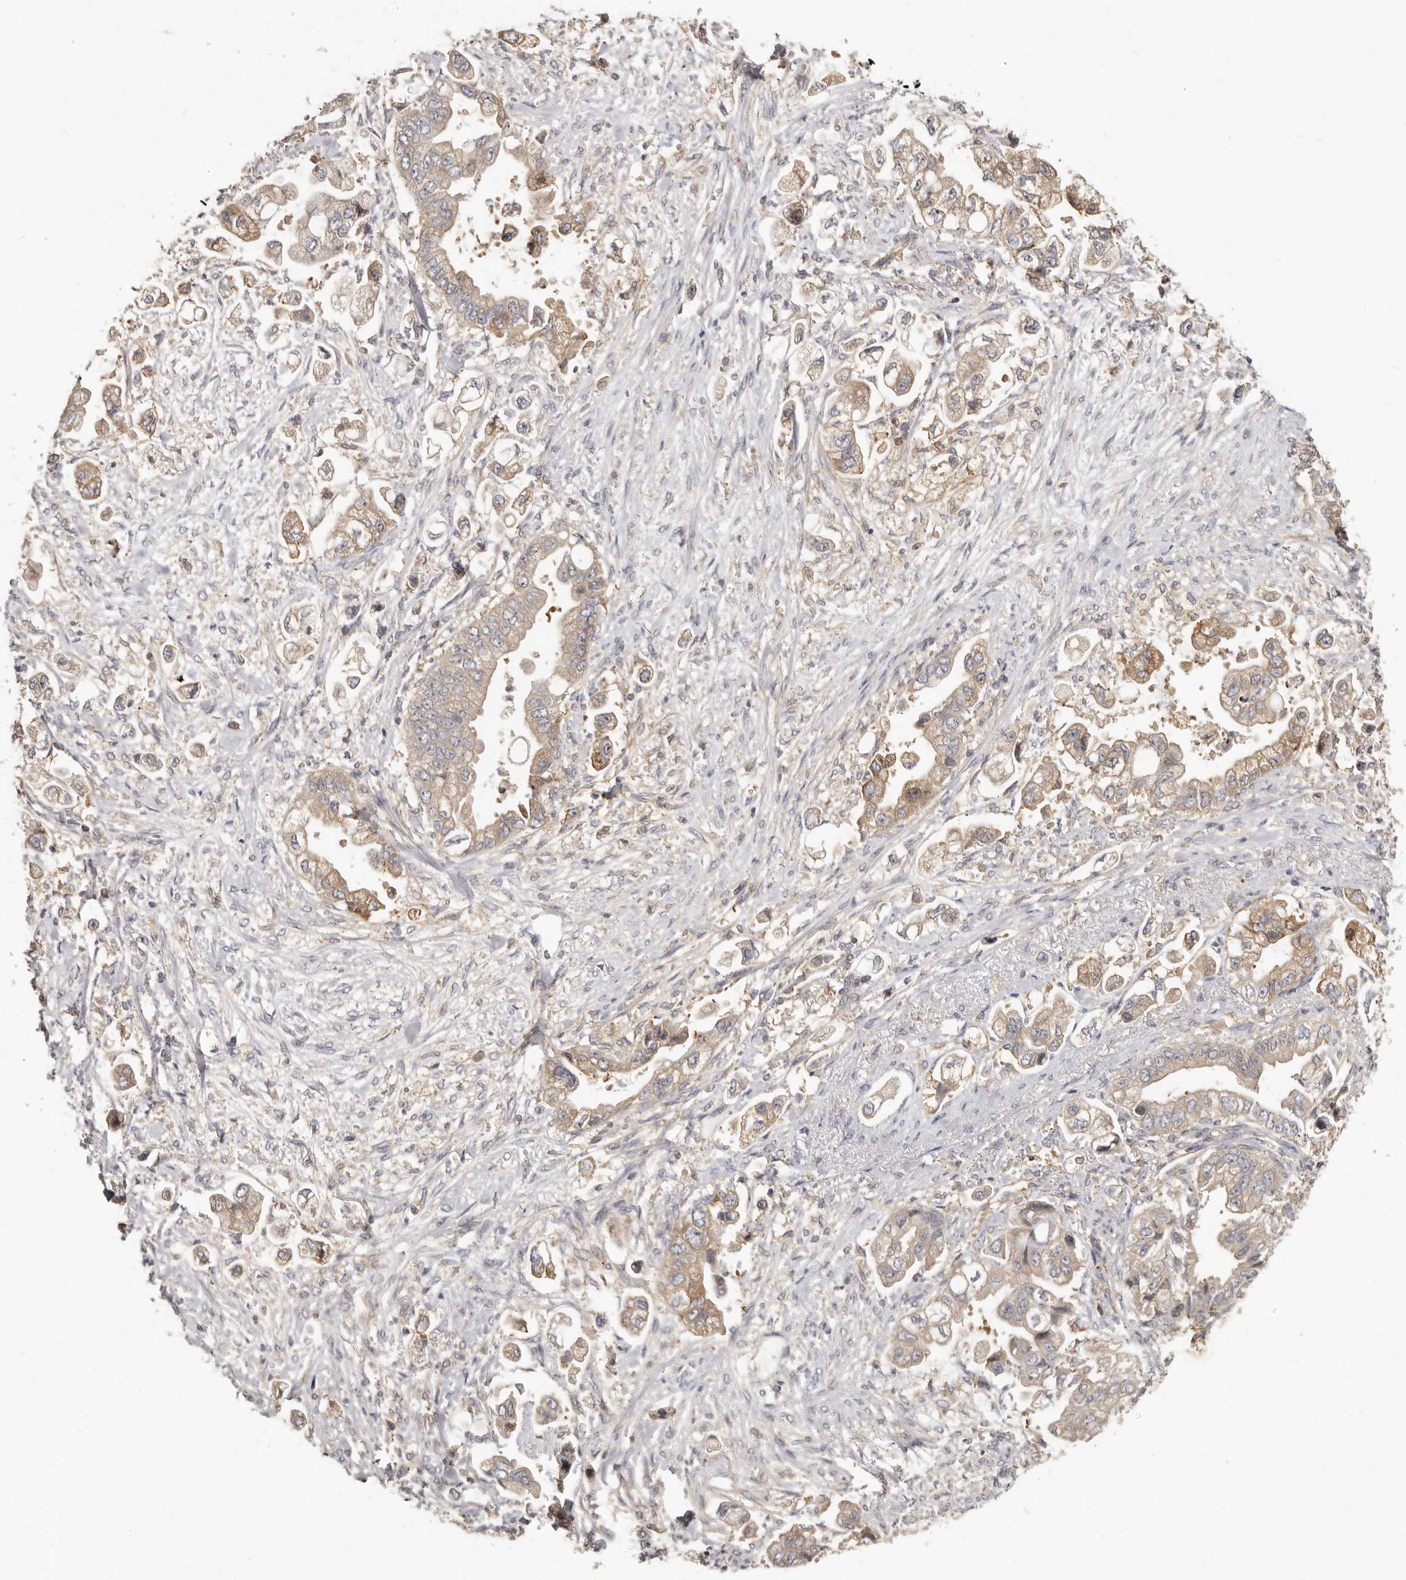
{"staining": {"intensity": "weak", "quantity": "25%-75%", "location": "cytoplasmic/membranous"}, "tissue": "stomach cancer", "cell_type": "Tumor cells", "image_type": "cancer", "snomed": [{"axis": "morphology", "description": "Adenocarcinoma, NOS"}, {"axis": "topography", "description": "Stomach"}], "caption": "Immunohistochemistry of stomach adenocarcinoma shows low levels of weak cytoplasmic/membranous expression in approximately 25%-75% of tumor cells. (DAB IHC, brown staining for protein, blue staining for nuclei).", "gene": "EEF1E1", "patient": {"sex": "male", "age": 62}}